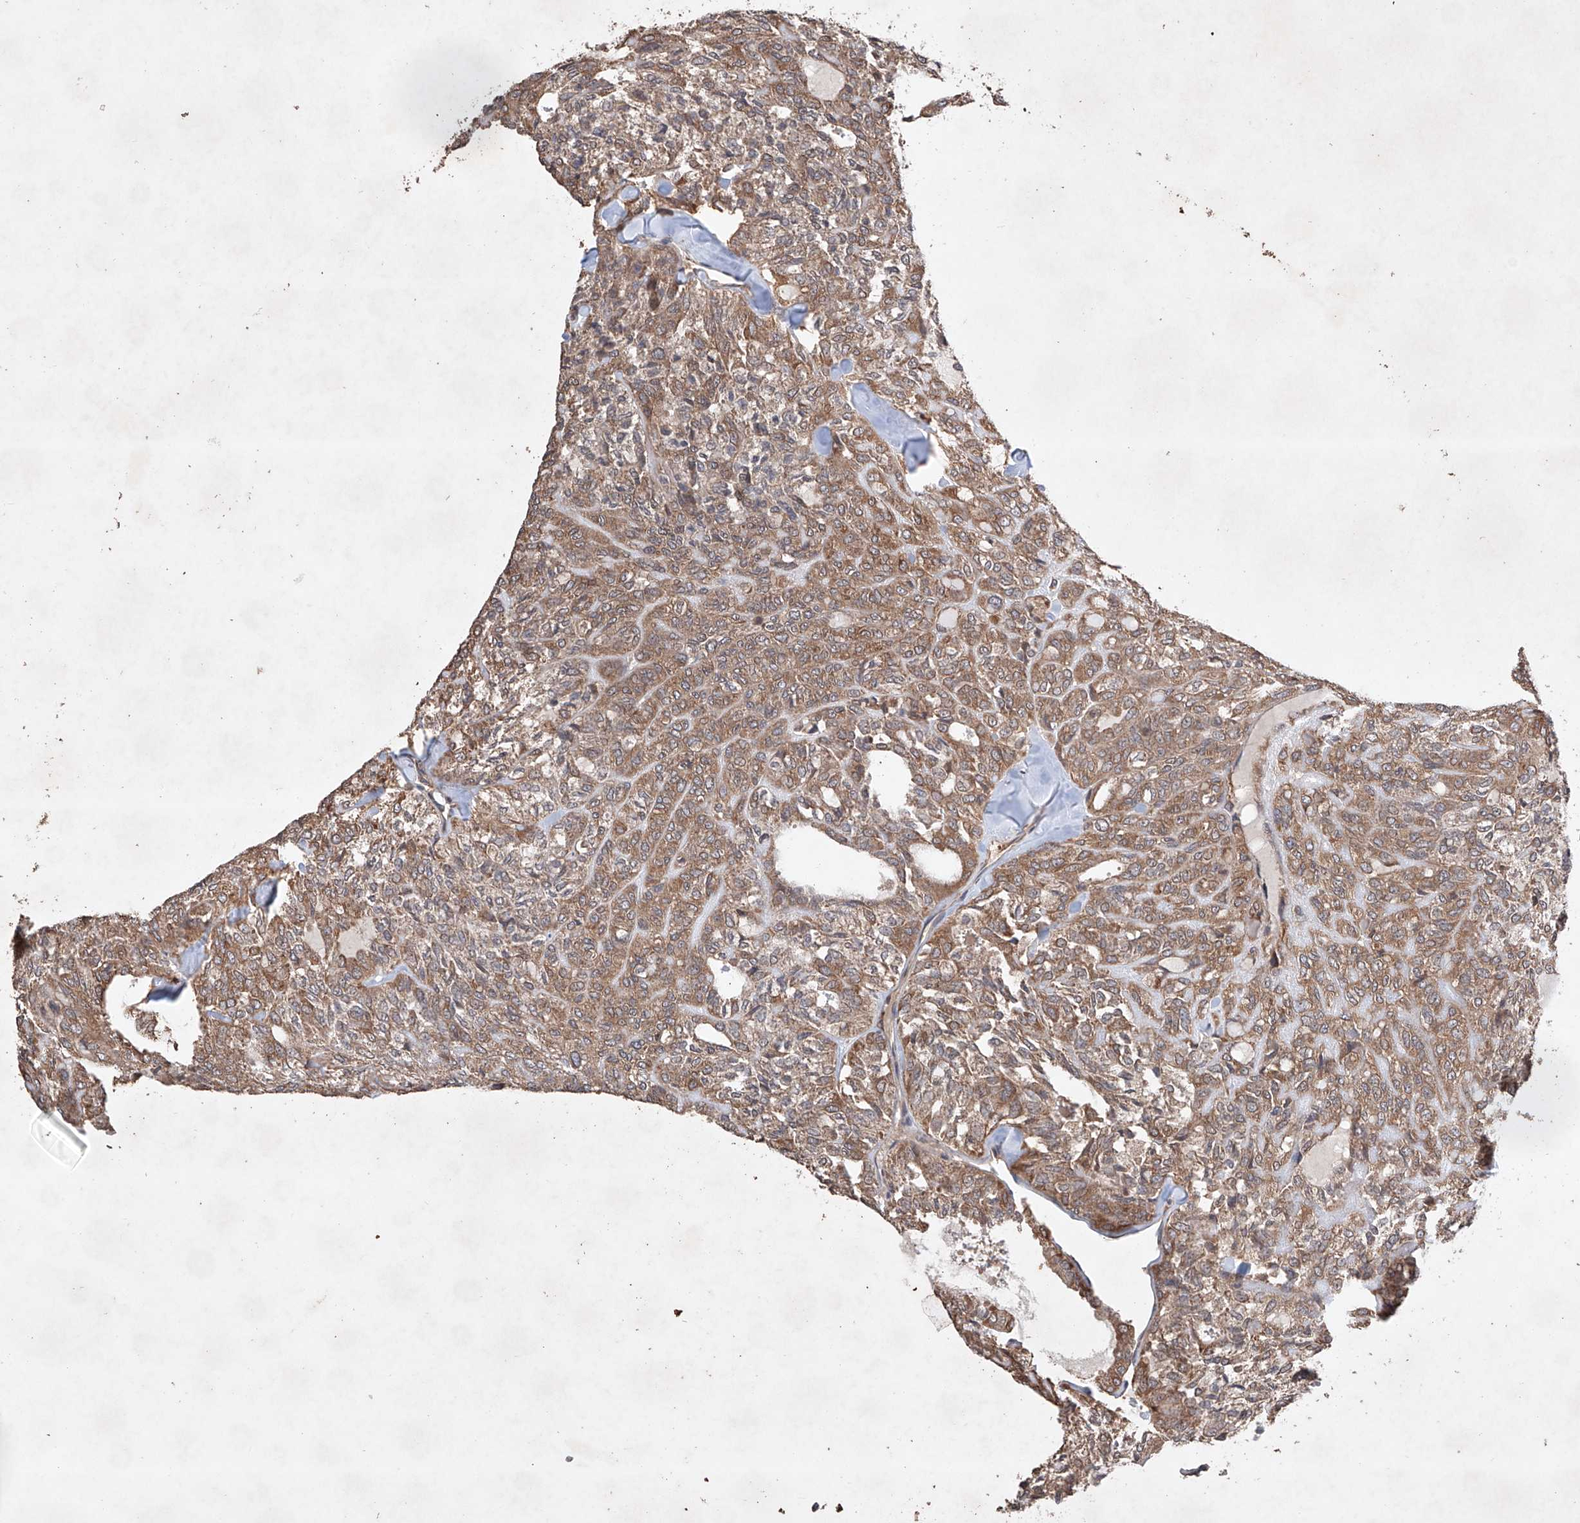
{"staining": {"intensity": "moderate", "quantity": ">75%", "location": "cytoplasmic/membranous"}, "tissue": "thyroid cancer", "cell_type": "Tumor cells", "image_type": "cancer", "snomed": [{"axis": "morphology", "description": "Follicular adenoma carcinoma, NOS"}, {"axis": "topography", "description": "Thyroid gland"}], "caption": "This histopathology image displays IHC staining of human thyroid follicular adenoma carcinoma, with medium moderate cytoplasmic/membranous positivity in about >75% of tumor cells.", "gene": "LURAP1", "patient": {"sex": "male", "age": 75}}